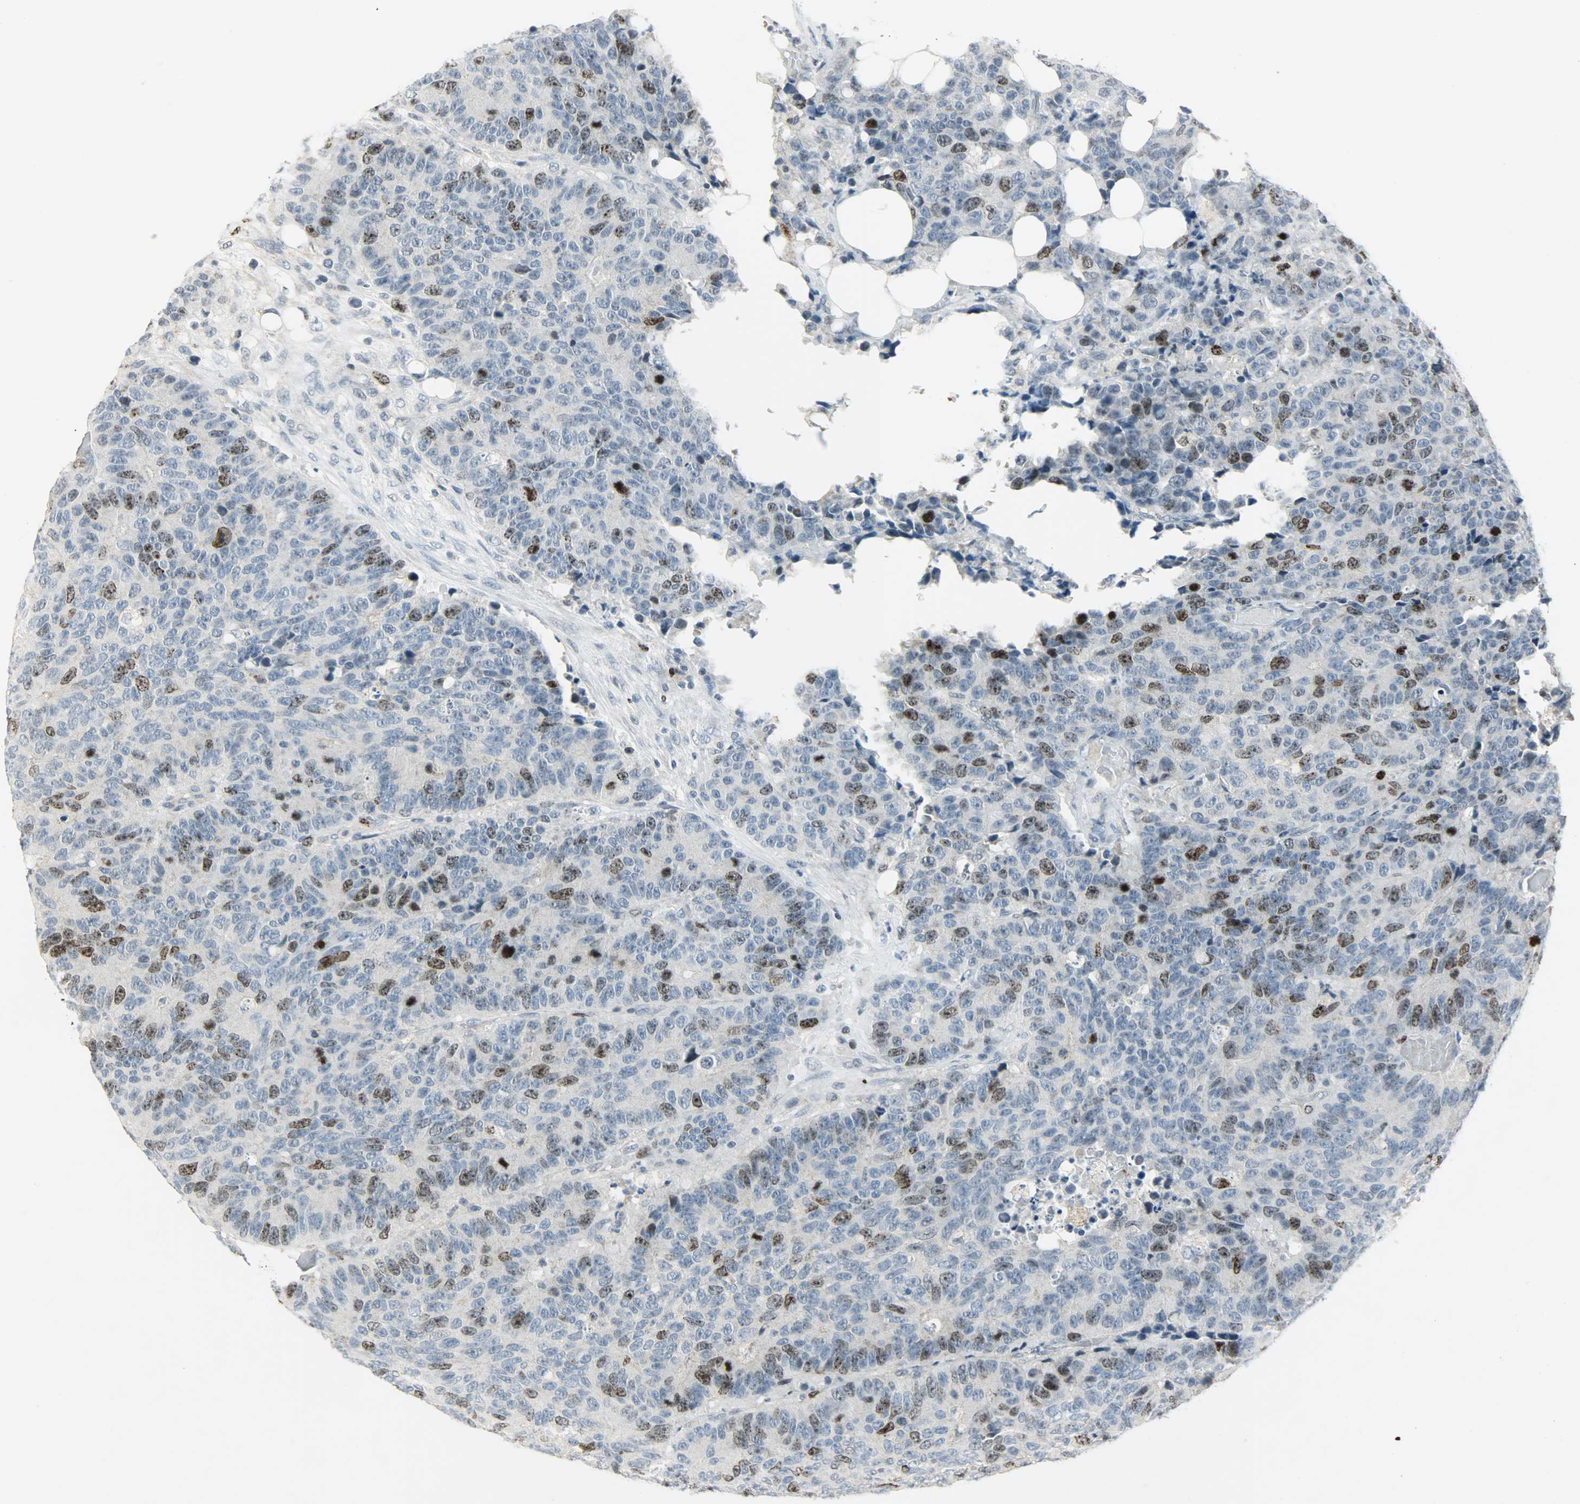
{"staining": {"intensity": "moderate", "quantity": "25%-75%", "location": "nuclear"}, "tissue": "colorectal cancer", "cell_type": "Tumor cells", "image_type": "cancer", "snomed": [{"axis": "morphology", "description": "Adenocarcinoma, NOS"}, {"axis": "topography", "description": "Colon"}], "caption": "A medium amount of moderate nuclear positivity is identified in approximately 25%-75% of tumor cells in colorectal cancer tissue.", "gene": "AURKB", "patient": {"sex": "female", "age": 86}}